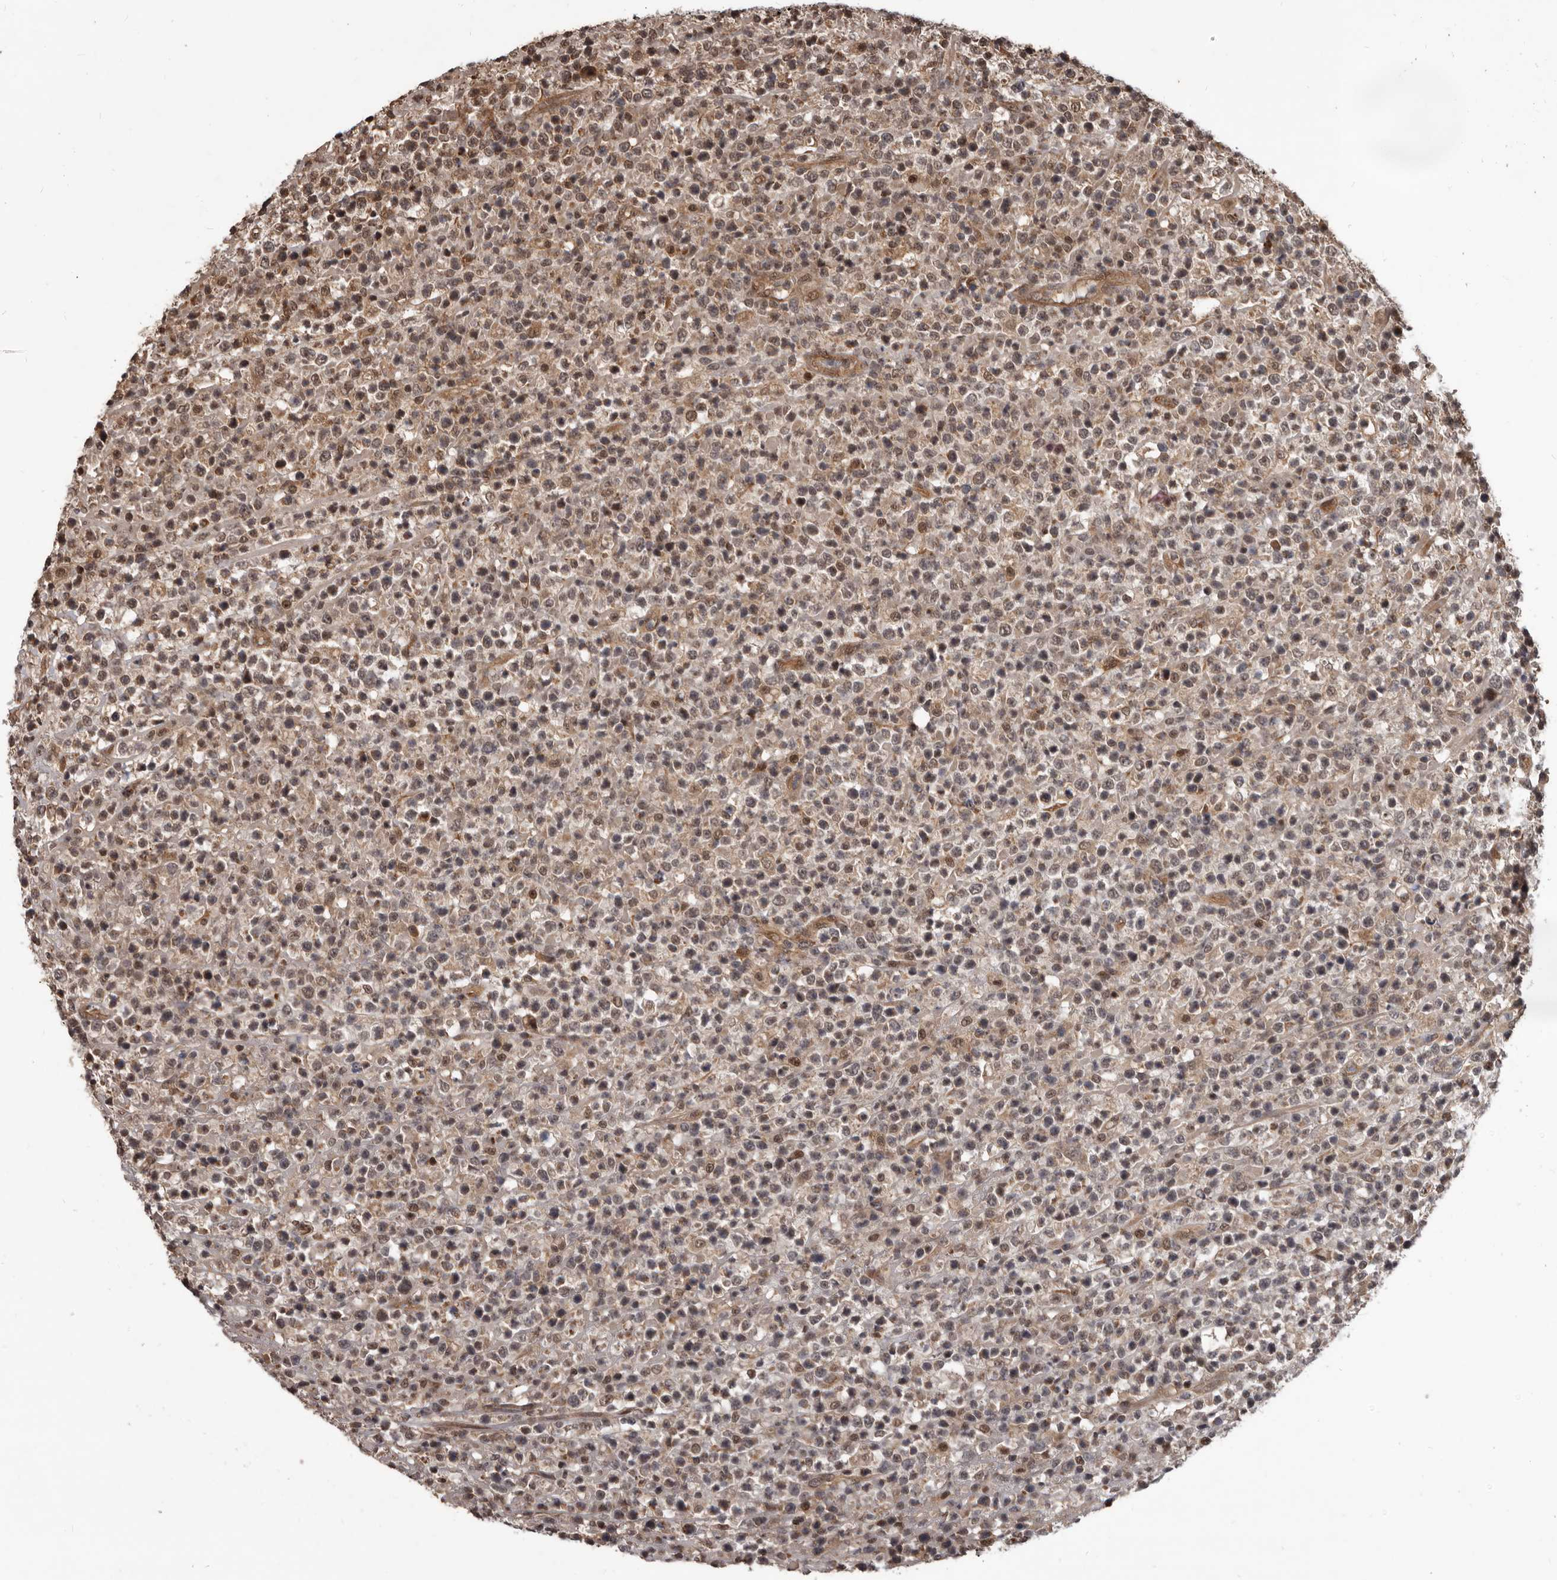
{"staining": {"intensity": "weak", "quantity": "25%-75%", "location": "cytoplasmic/membranous,nuclear"}, "tissue": "lymphoma", "cell_type": "Tumor cells", "image_type": "cancer", "snomed": [{"axis": "morphology", "description": "Malignant lymphoma, non-Hodgkin's type, High grade"}, {"axis": "topography", "description": "Colon"}], "caption": "This histopathology image demonstrates immunohistochemistry staining of lymphoma, with low weak cytoplasmic/membranous and nuclear positivity in about 25%-75% of tumor cells.", "gene": "AHR", "patient": {"sex": "female", "age": 53}}